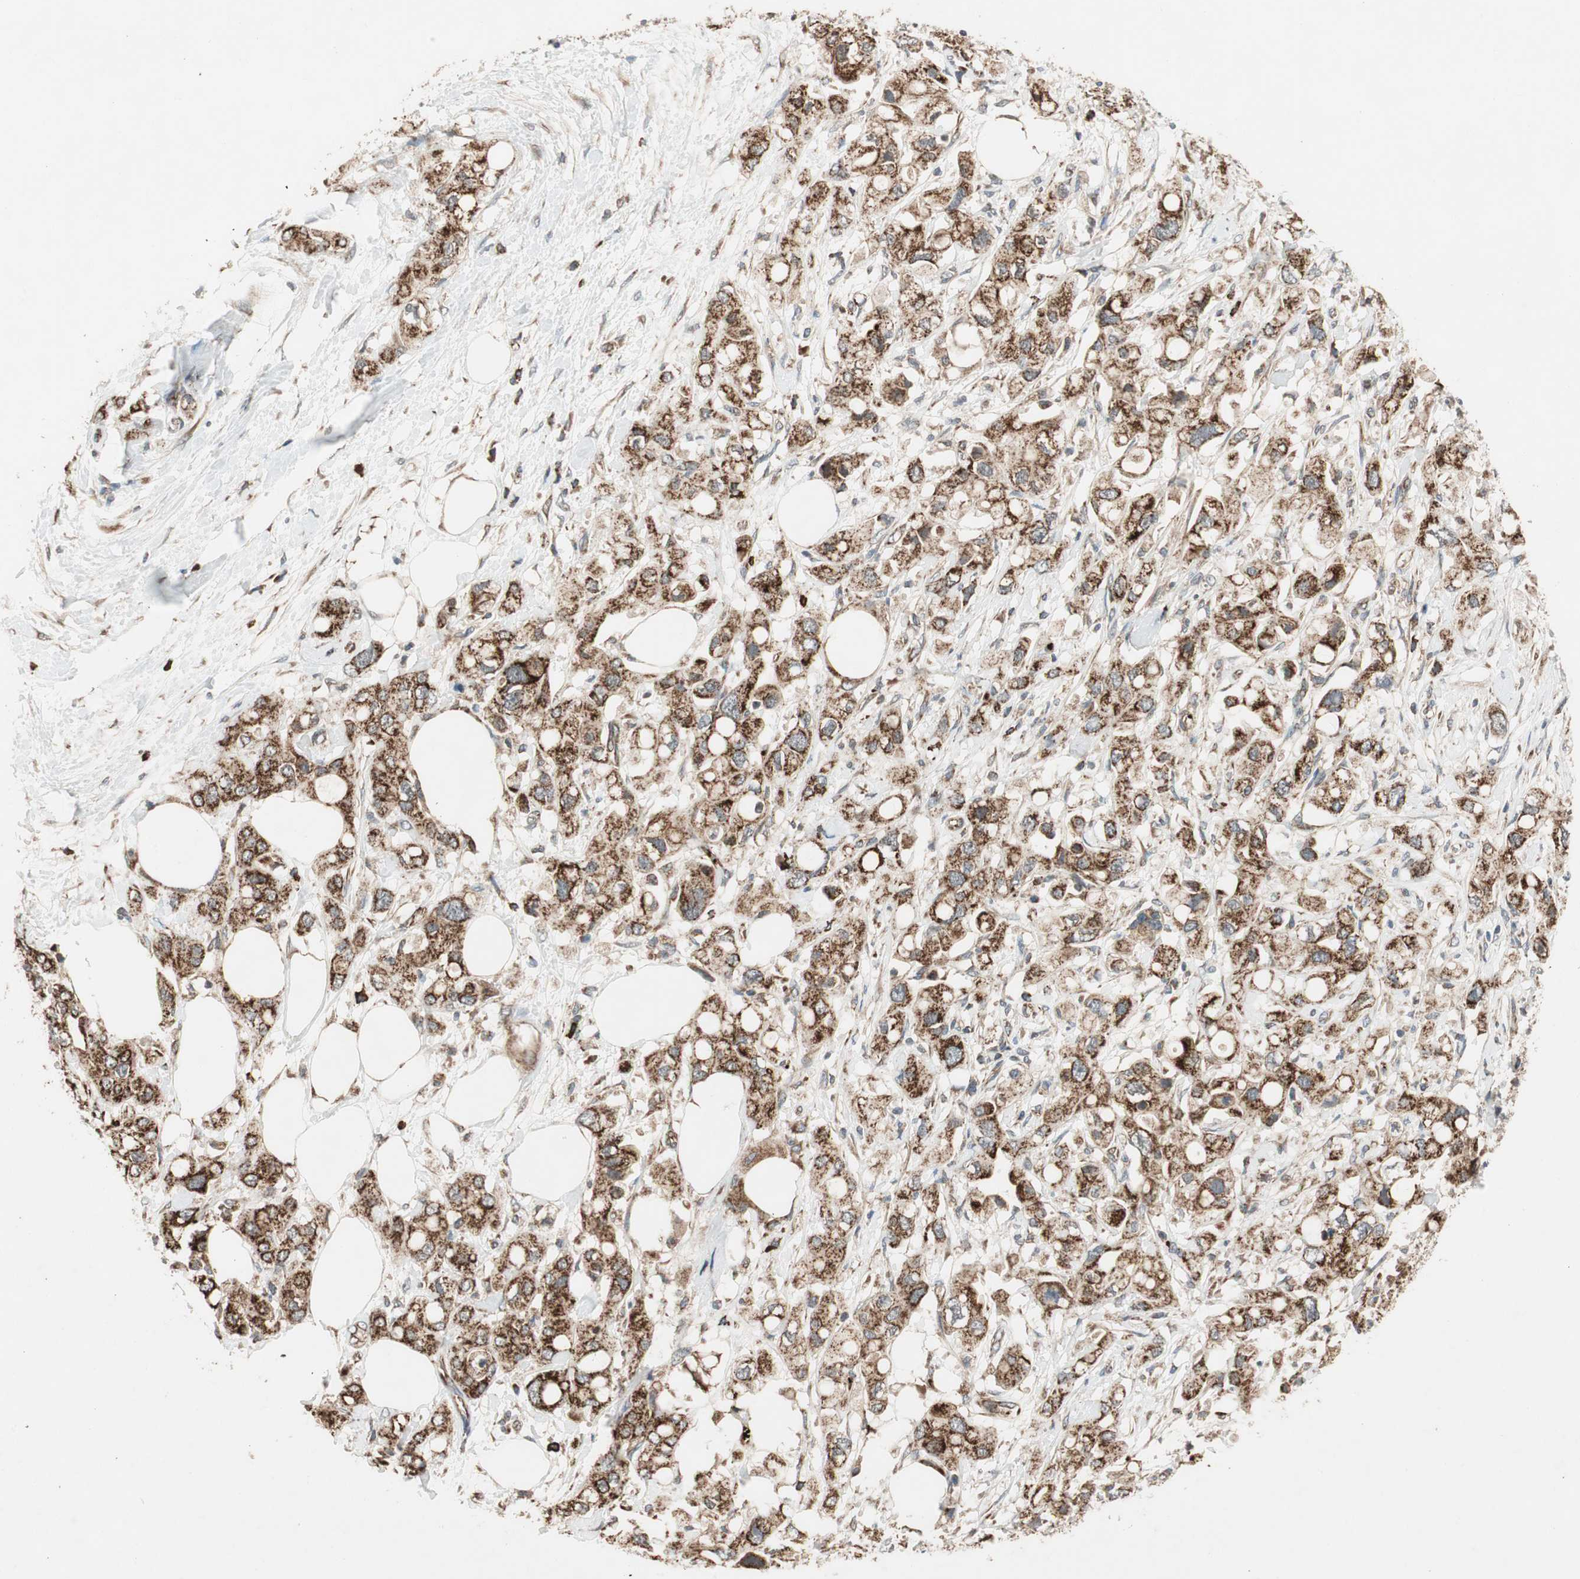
{"staining": {"intensity": "strong", "quantity": ">75%", "location": "cytoplasmic/membranous"}, "tissue": "pancreatic cancer", "cell_type": "Tumor cells", "image_type": "cancer", "snomed": [{"axis": "morphology", "description": "Adenocarcinoma, NOS"}, {"axis": "topography", "description": "Pancreas"}], "caption": "The immunohistochemical stain labels strong cytoplasmic/membranous positivity in tumor cells of pancreatic cancer tissue. The staining is performed using DAB brown chromogen to label protein expression. The nuclei are counter-stained blue using hematoxylin.", "gene": "AKAP1", "patient": {"sex": "female", "age": 56}}